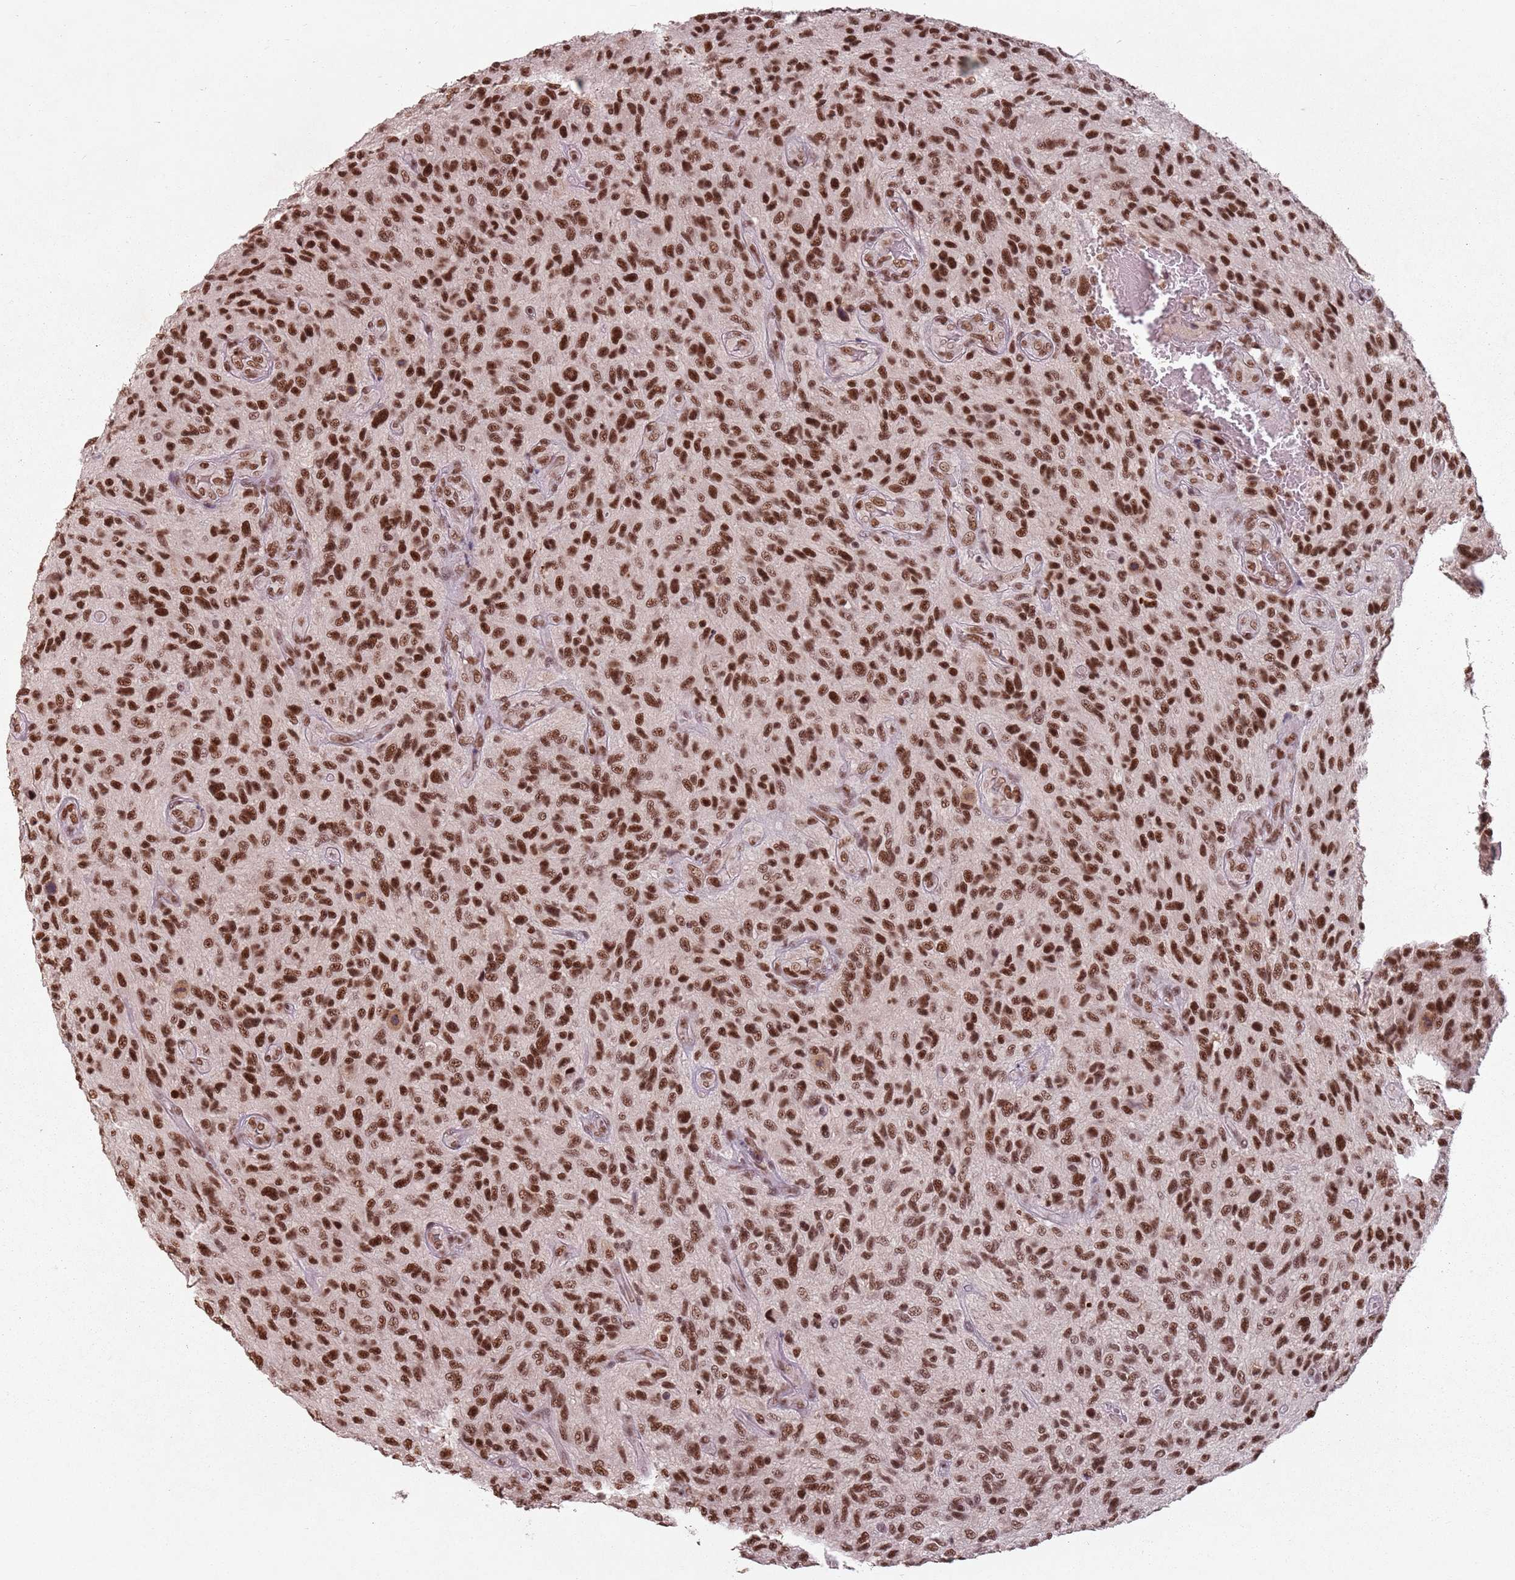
{"staining": {"intensity": "strong", "quantity": ">75%", "location": "nuclear"}, "tissue": "glioma", "cell_type": "Tumor cells", "image_type": "cancer", "snomed": [{"axis": "morphology", "description": "Glioma, malignant, High grade"}, {"axis": "topography", "description": "Brain"}], "caption": "Tumor cells show high levels of strong nuclear staining in approximately >75% of cells in human high-grade glioma (malignant).", "gene": "NCBP1", "patient": {"sex": "male", "age": 47}}